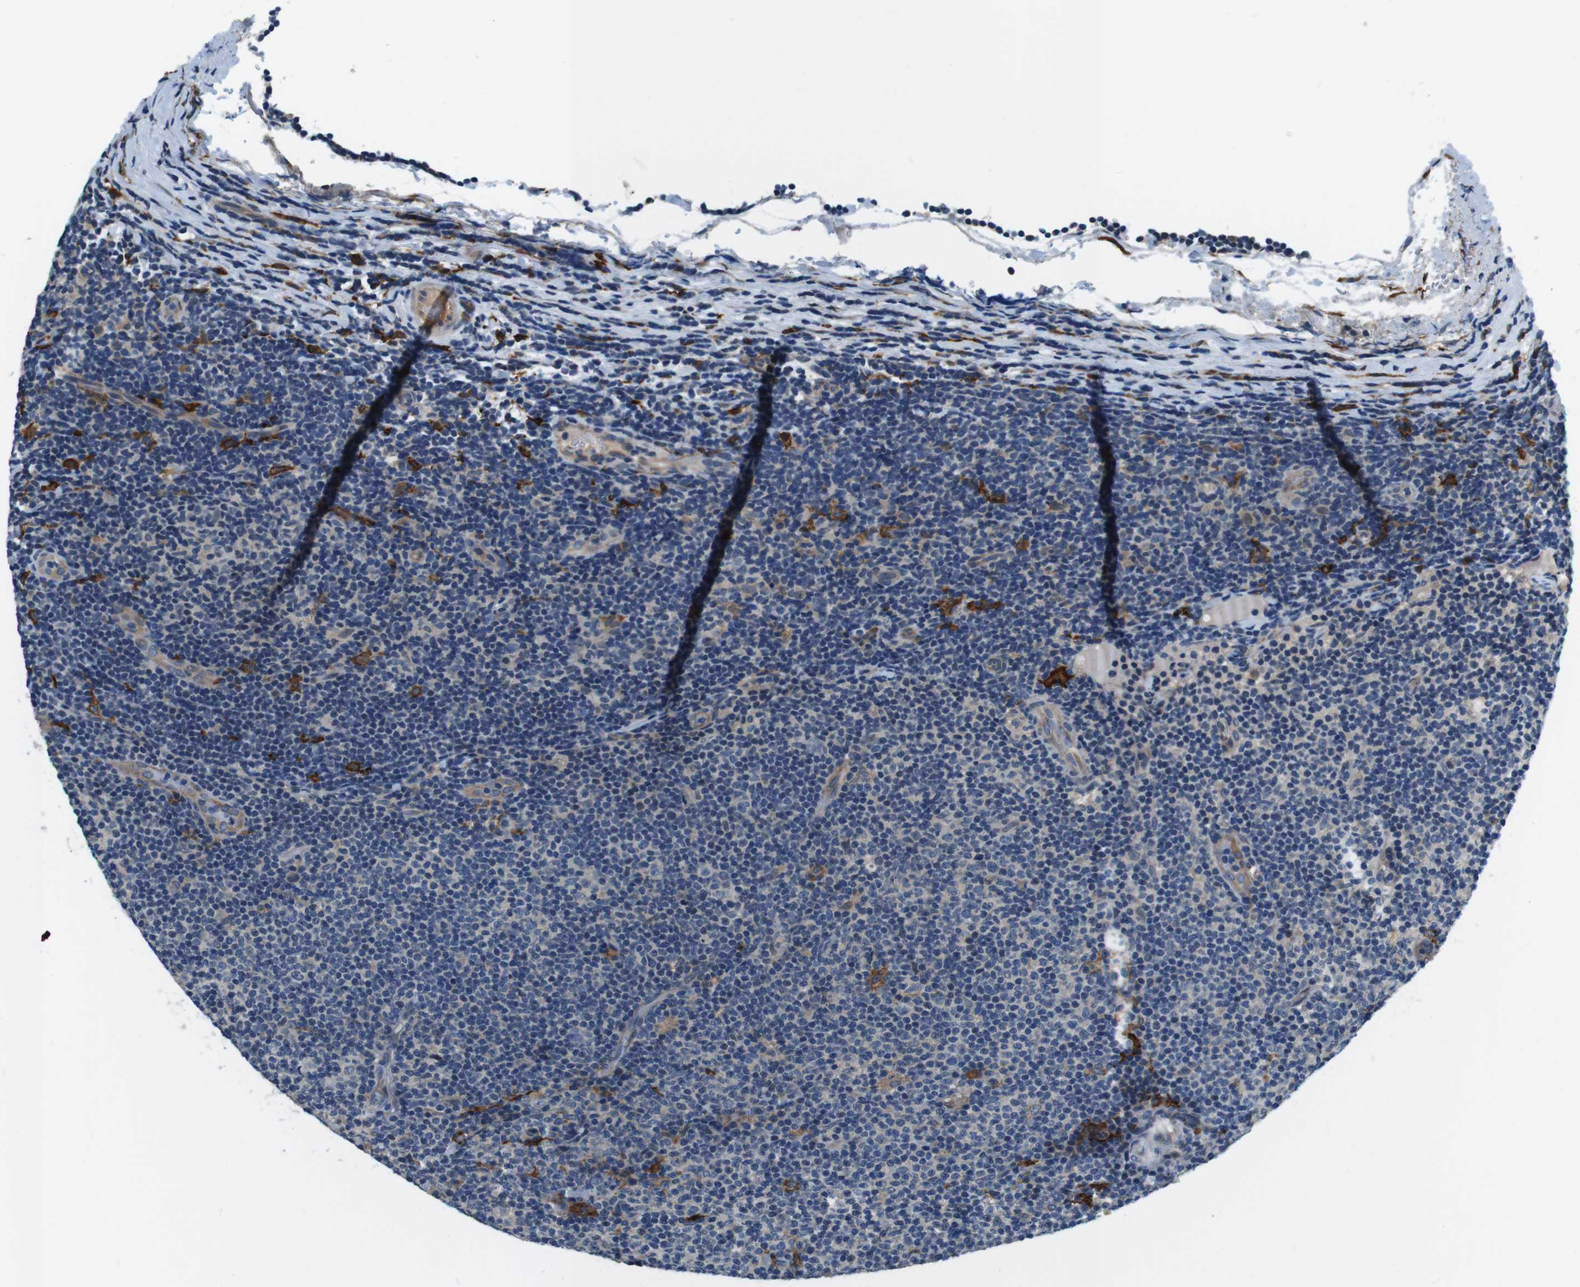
{"staining": {"intensity": "negative", "quantity": "none", "location": "none"}, "tissue": "lymphoma", "cell_type": "Tumor cells", "image_type": "cancer", "snomed": [{"axis": "morphology", "description": "Malignant lymphoma, non-Hodgkin's type, Low grade"}, {"axis": "topography", "description": "Lymph node"}], "caption": "Low-grade malignant lymphoma, non-Hodgkin's type stained for a protein using immunohistochemistry (IHC) displays no expression tumor cells.", "gene": "CD163L1", "patient": {"sex": "male", "age": 83}}